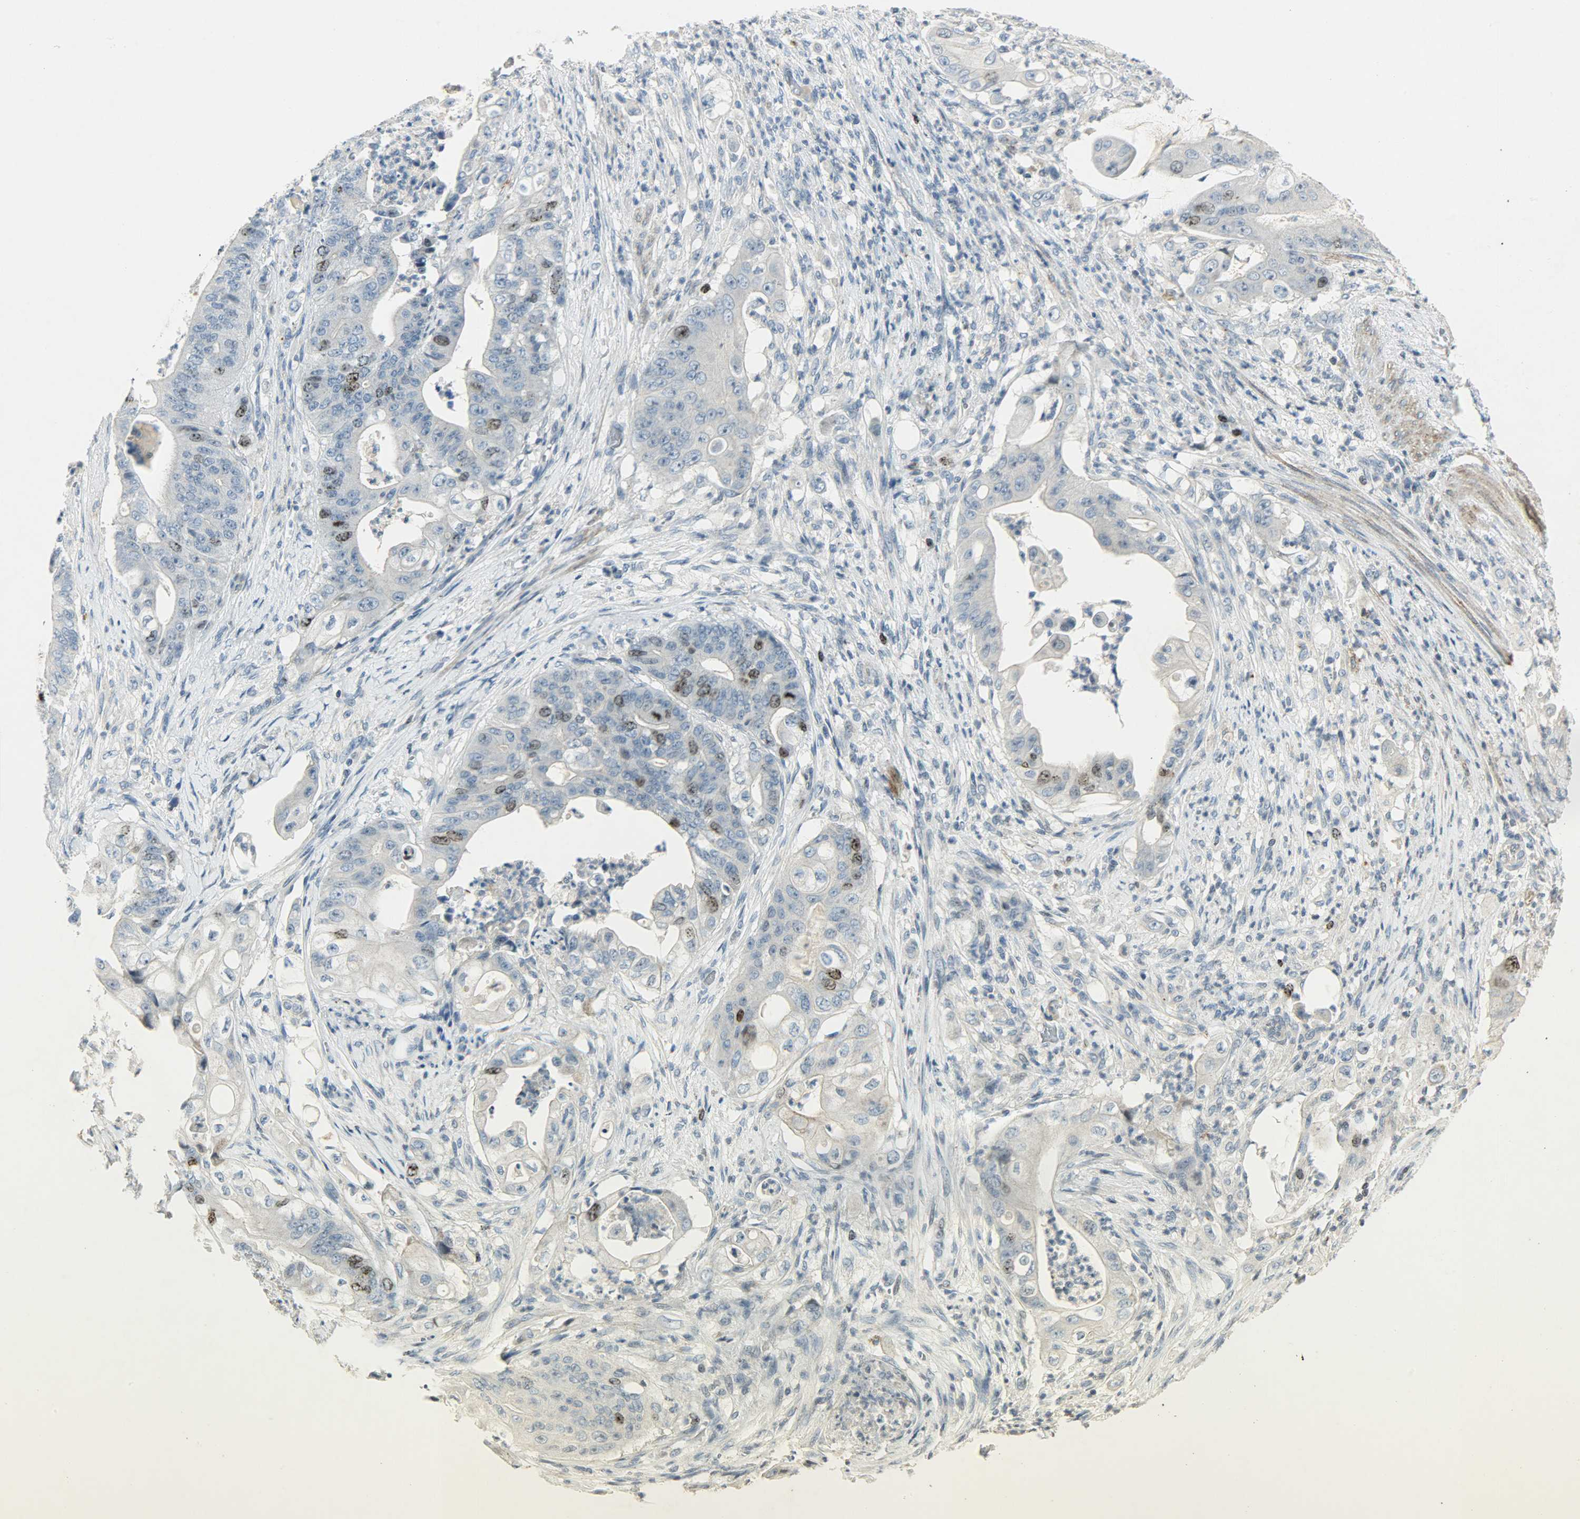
{"staining": {"intensity": "strong", "quantity": "<25%", "location": "nuclear"}, "tissue": "stomach cancer", "cell_type": "Tumor cells", "image_type": "cancer", "snomed": [{"axis": "morphology", "description": "Adenocarcinoma, NOS"}, {"axis": "topography", "description": "Stomach"}], "caption": "IHC micrograph of neoplastic tissue: human stomach cancer stained using IHC demonstrates medium levels of strong protein expression localized specifically in the nuclear of tumor cells, appearing as a nuclear brown color.", "gene": "AURKB", "patient": {"sex": "female", "age": 73}}